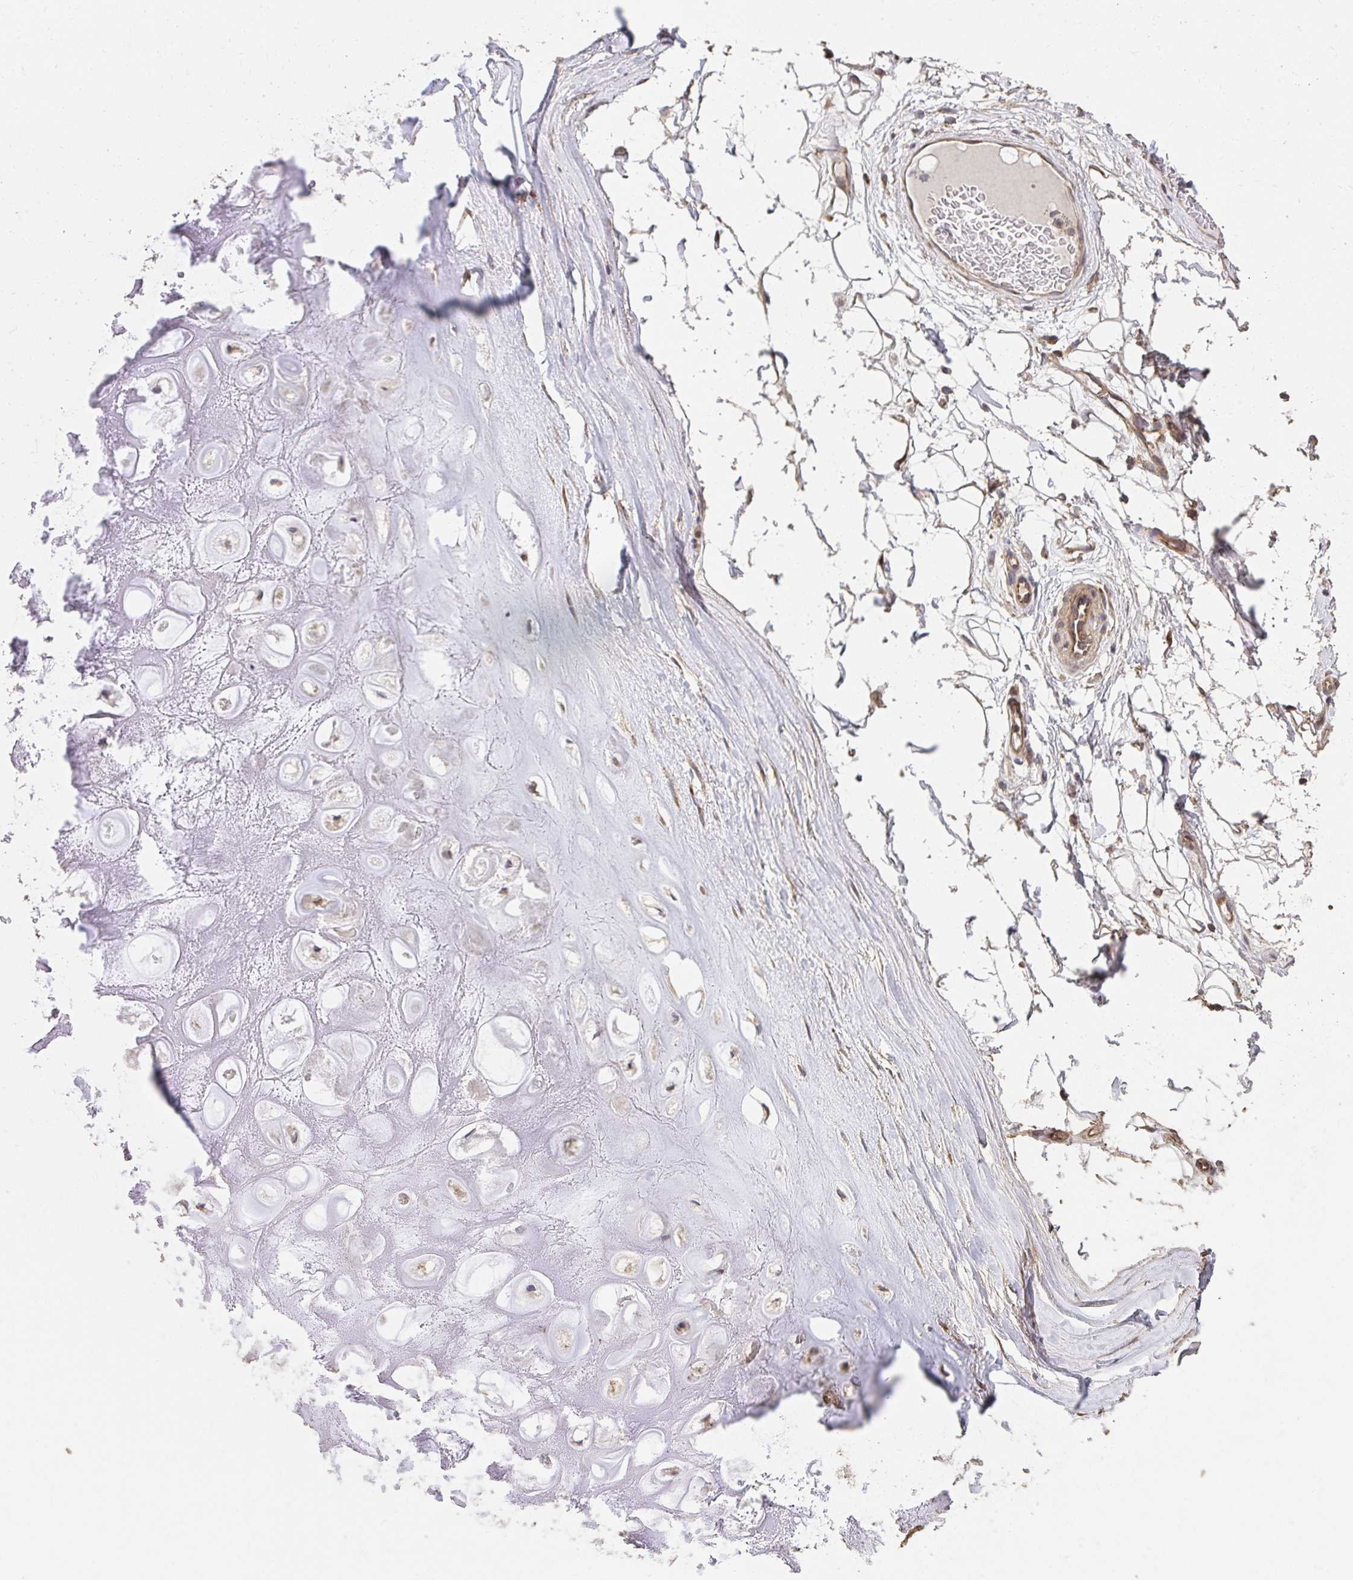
{"staining": {"intensity": "negative", "quantity": "none", "location": "none"}, "tissue": "adipose tissue", "cell_type": "Adipocytes", "image_type": "normal", "snomed": [{"axis": "morphology", "description": "Normal tissue, NOS"}, {"axis": "topography", "description": "Lymph node"}, {"axis": "topography", "description": "Cartilage tissue"}, {"axis": "topography", "description": "Nasopharynx"}], "caption": "A micrograph of adipose tissue stained for a protein exhibits no brown staining in adipocytes.", "gene": "APBB1", "patient": {"sex": "male", "age": 63}}